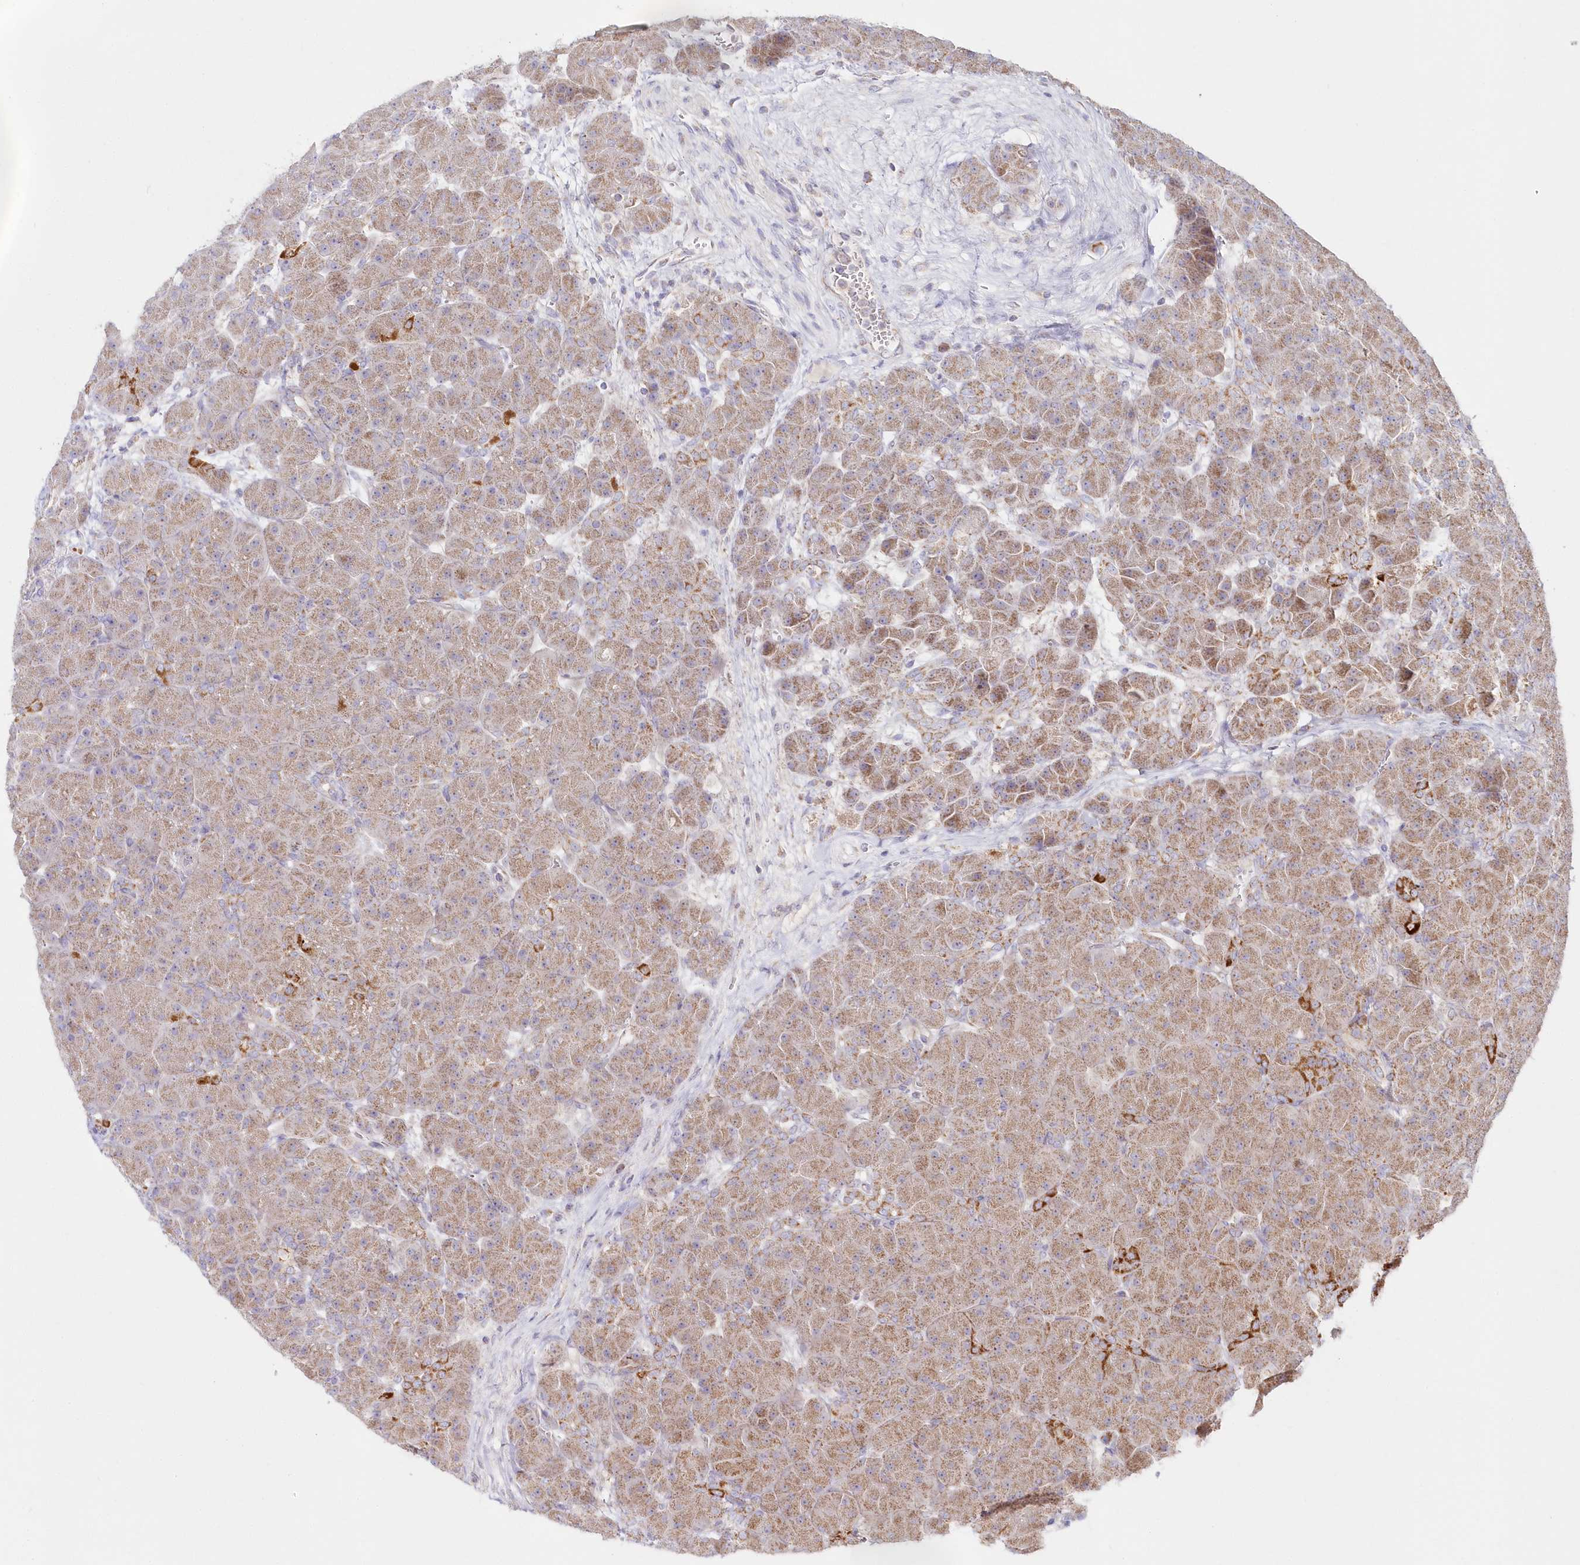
{"staining": {"intensity": "moderate", "quantity": ">75%", "location": "cytoplasmic/membranous"}, "tissue": "pancreas", "cell_type": "Exocrine glandular cells", "image_type": "normal", "snomed": [{"axis": "morphology", "description": "Normal tissue, NOS"}, {"axis": "topography", "description": "Pancreas"}], "caption": "Pancreas stained for a protein reveals moderate cytoplasmic/membranous positivity in exocrine glandular cells. The protein of interest is stained brown, and the nuclei are stained in blue (DAB (3,3'-diaminobenzidine) IHC with brightfield microscopy, high magnification).", "gene": "DNA2", "patient": {"sex": "male", "age": 66}}